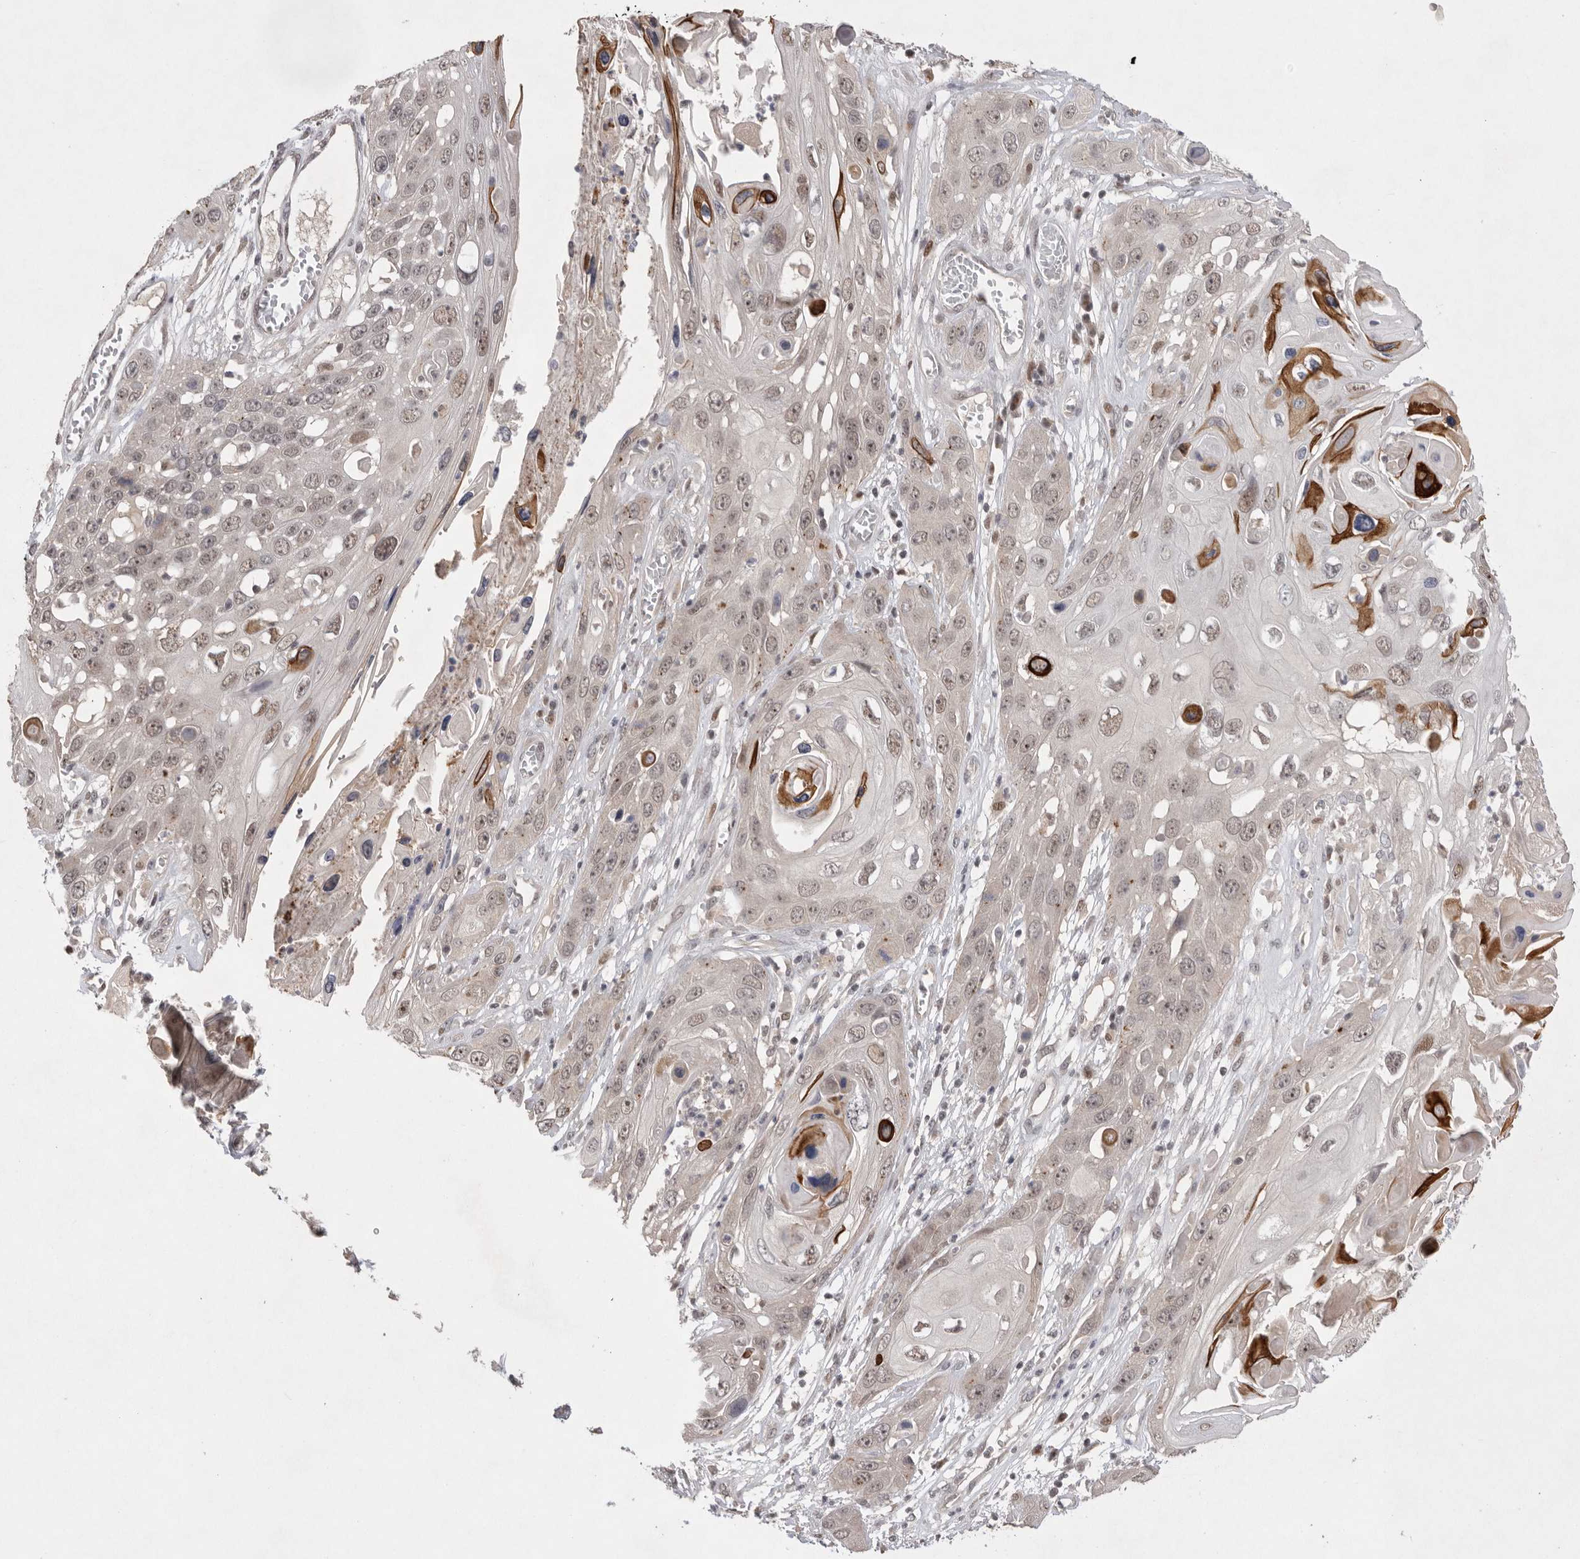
{"staining": {"intensity": "weak", "quantity": ">75%", "location": "nuclear"}, "tissue": "skin cancer", "cell_type": "Tumor cells", "image_type": "cancer", "snomed": [{"axis": "morphology", "description": "Squamous cell carcinoma, NOS"}, {"axis": "topography", "description": "Skin"}], "caption": "Immunohistochemical staining of human skin cancer displays low levels of weak nuclear protein positivity in about >75% of tumor cells.", "gene": "HUS1", "patient": {"sex": "male", "age": 55}}